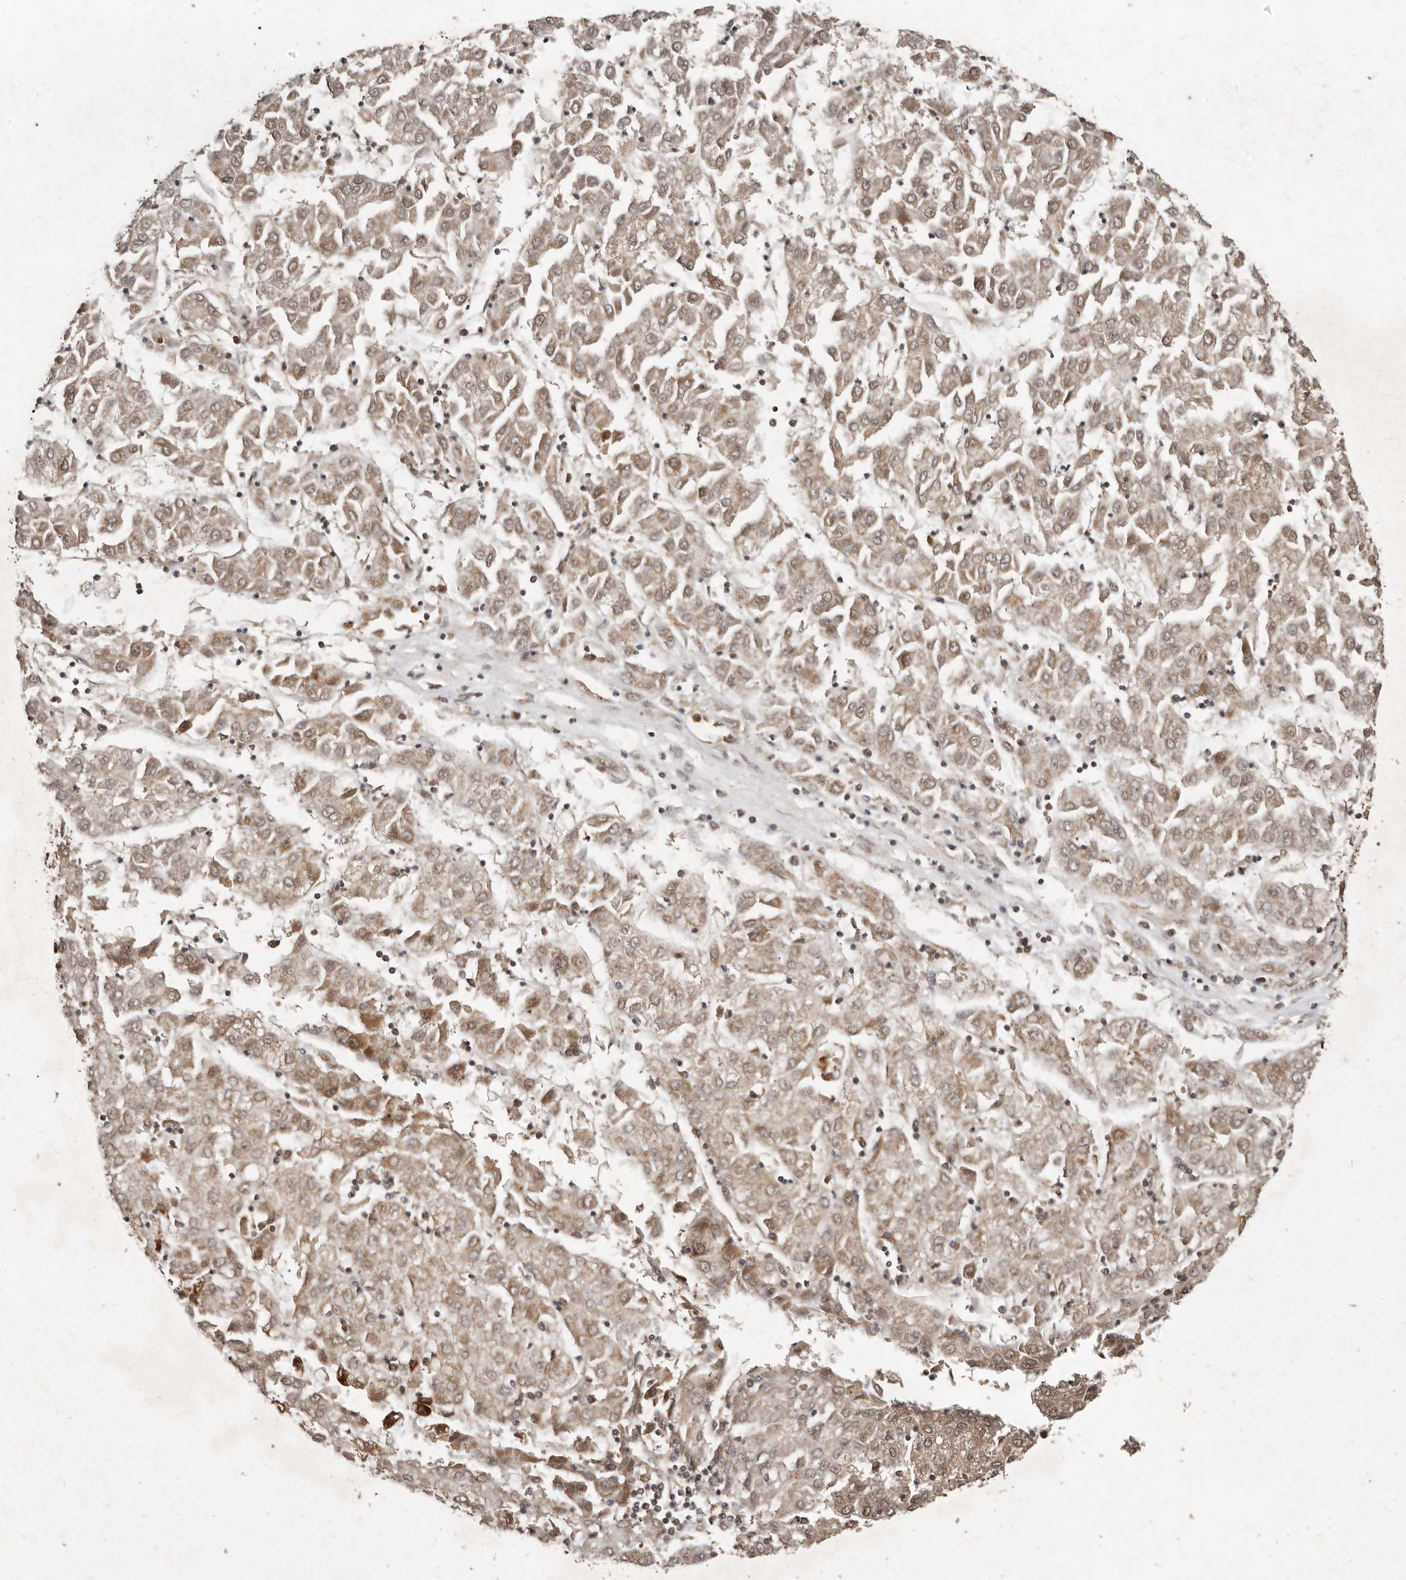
{"staining": {"intensity": "moderate", "quantity": ">75%", "location": "cytoplasmic/membranous"}, "tissue": "liver cancer", "cell_type": "Tumor cells", "image_type": "cancer", "snomed": [{"axis": "morphology", "description": "Carcinoma, Hepatocellular, NOS"}, {"axis": "topography", "description": "Liver"}], "caption": "Immunohistochemical staining of human hepatocellular carcinoma (liver) exhibits medium levels of moderate cytoplasmic/membranous positivity in approximately >75% of tumor cells. (DAB (3,3'-diaminobenzidine) IHC, brown staining for protein, blue staining for nuclei).", "gene": "SEMA3A", "patient": {"sex": "male", "age": 72}}